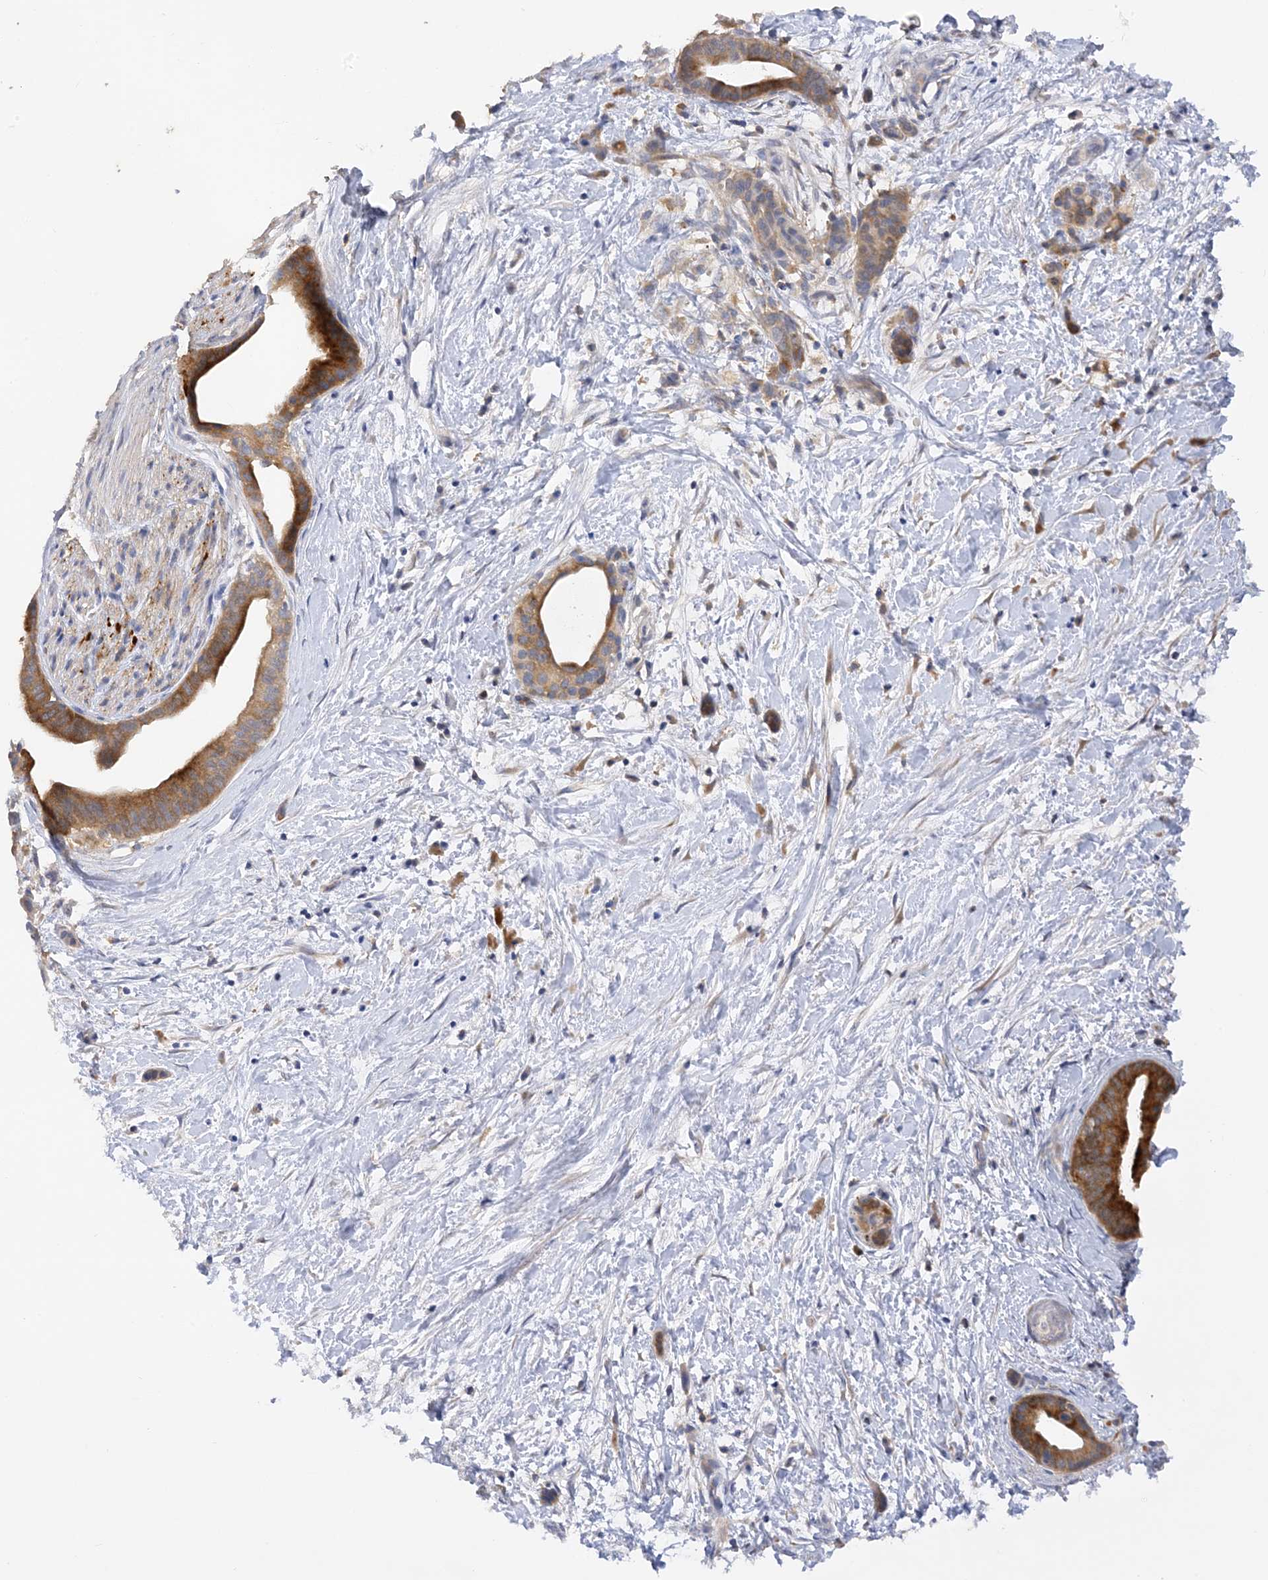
{"staining": {"intensity": "strong", "quantity": ">75%", "location": "cytoplasmic/membranous"}, "tissue": "pancreatic cancer", "cell_type": "Tumor cells", "image_type": "cancer", "snomed": [{"axis": "morphology", "description": "Normal tissue, NOS"}, {"axis": "morphology", "description": "Adenocarcinoma, NOS"}, {"axis": "topography", "description": "Pancreas"}, {"axis": "topography", "description": "Peripheral nerve tissue"}], "caption": "Pancreatic cancer stained for a protein displays strong cytoplasmic/membranous positivity in tumor cells.", "gene": "ARV1", "patient": {"sex": "female", "age": 63}}